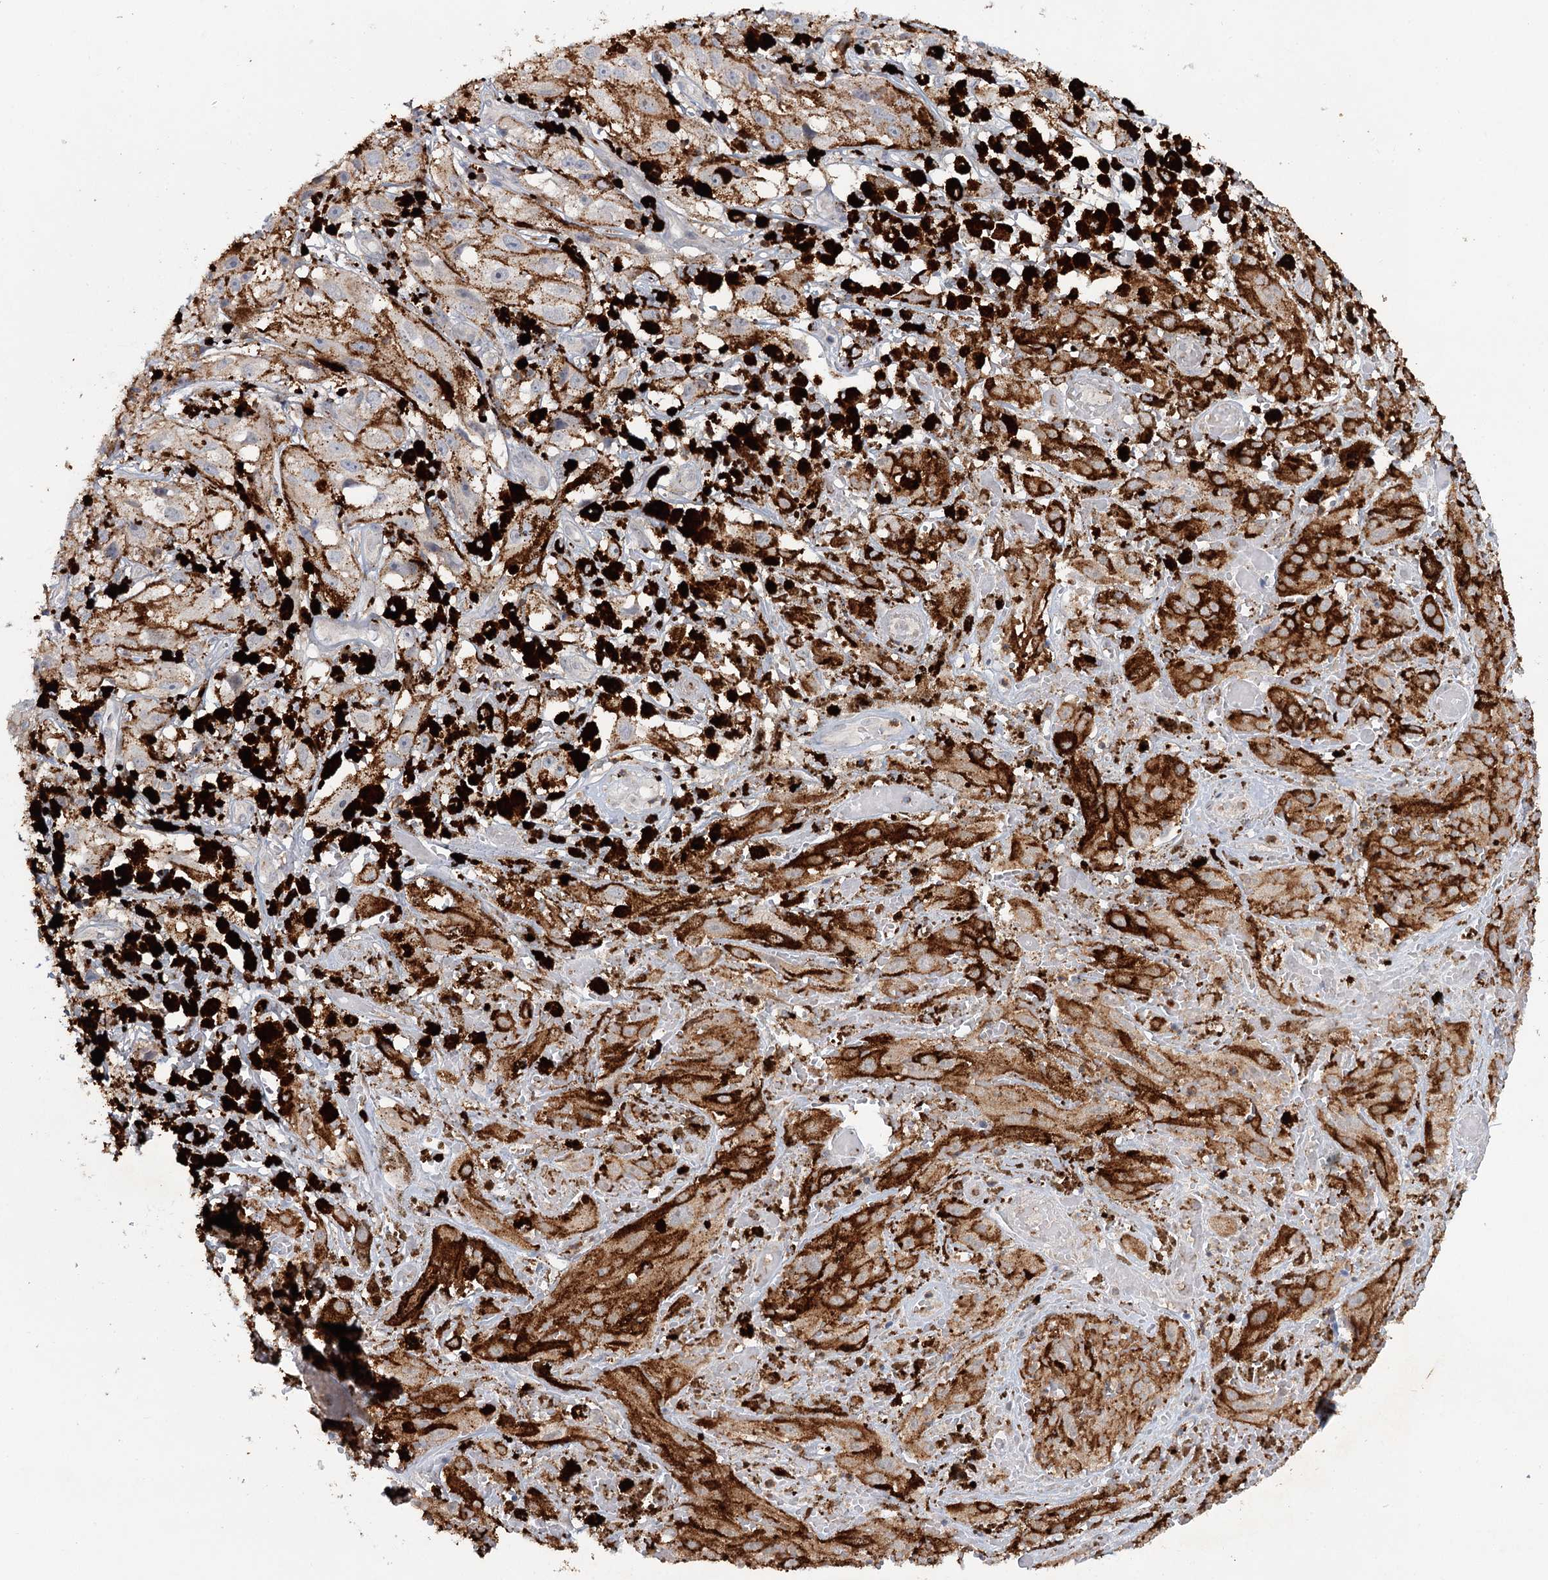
{"staining": {"intensity": "negative", "quantity": "none", "location": "none"}, "tissue": "melanoma", "cell_type": "Tumor cells", "image_type": "cancer", "snomed": [{"axis": "morphology", "description": "Malignant melanoma, NOS"}, {"axis": "topography", "description": "Skin"}], "caption": "Immunohistochemical staining of melanoma demonstrates no significant positivity in tumor cells.", "gene": "ALDH3B1", "patient": {"sex": "male", "age": 88}}